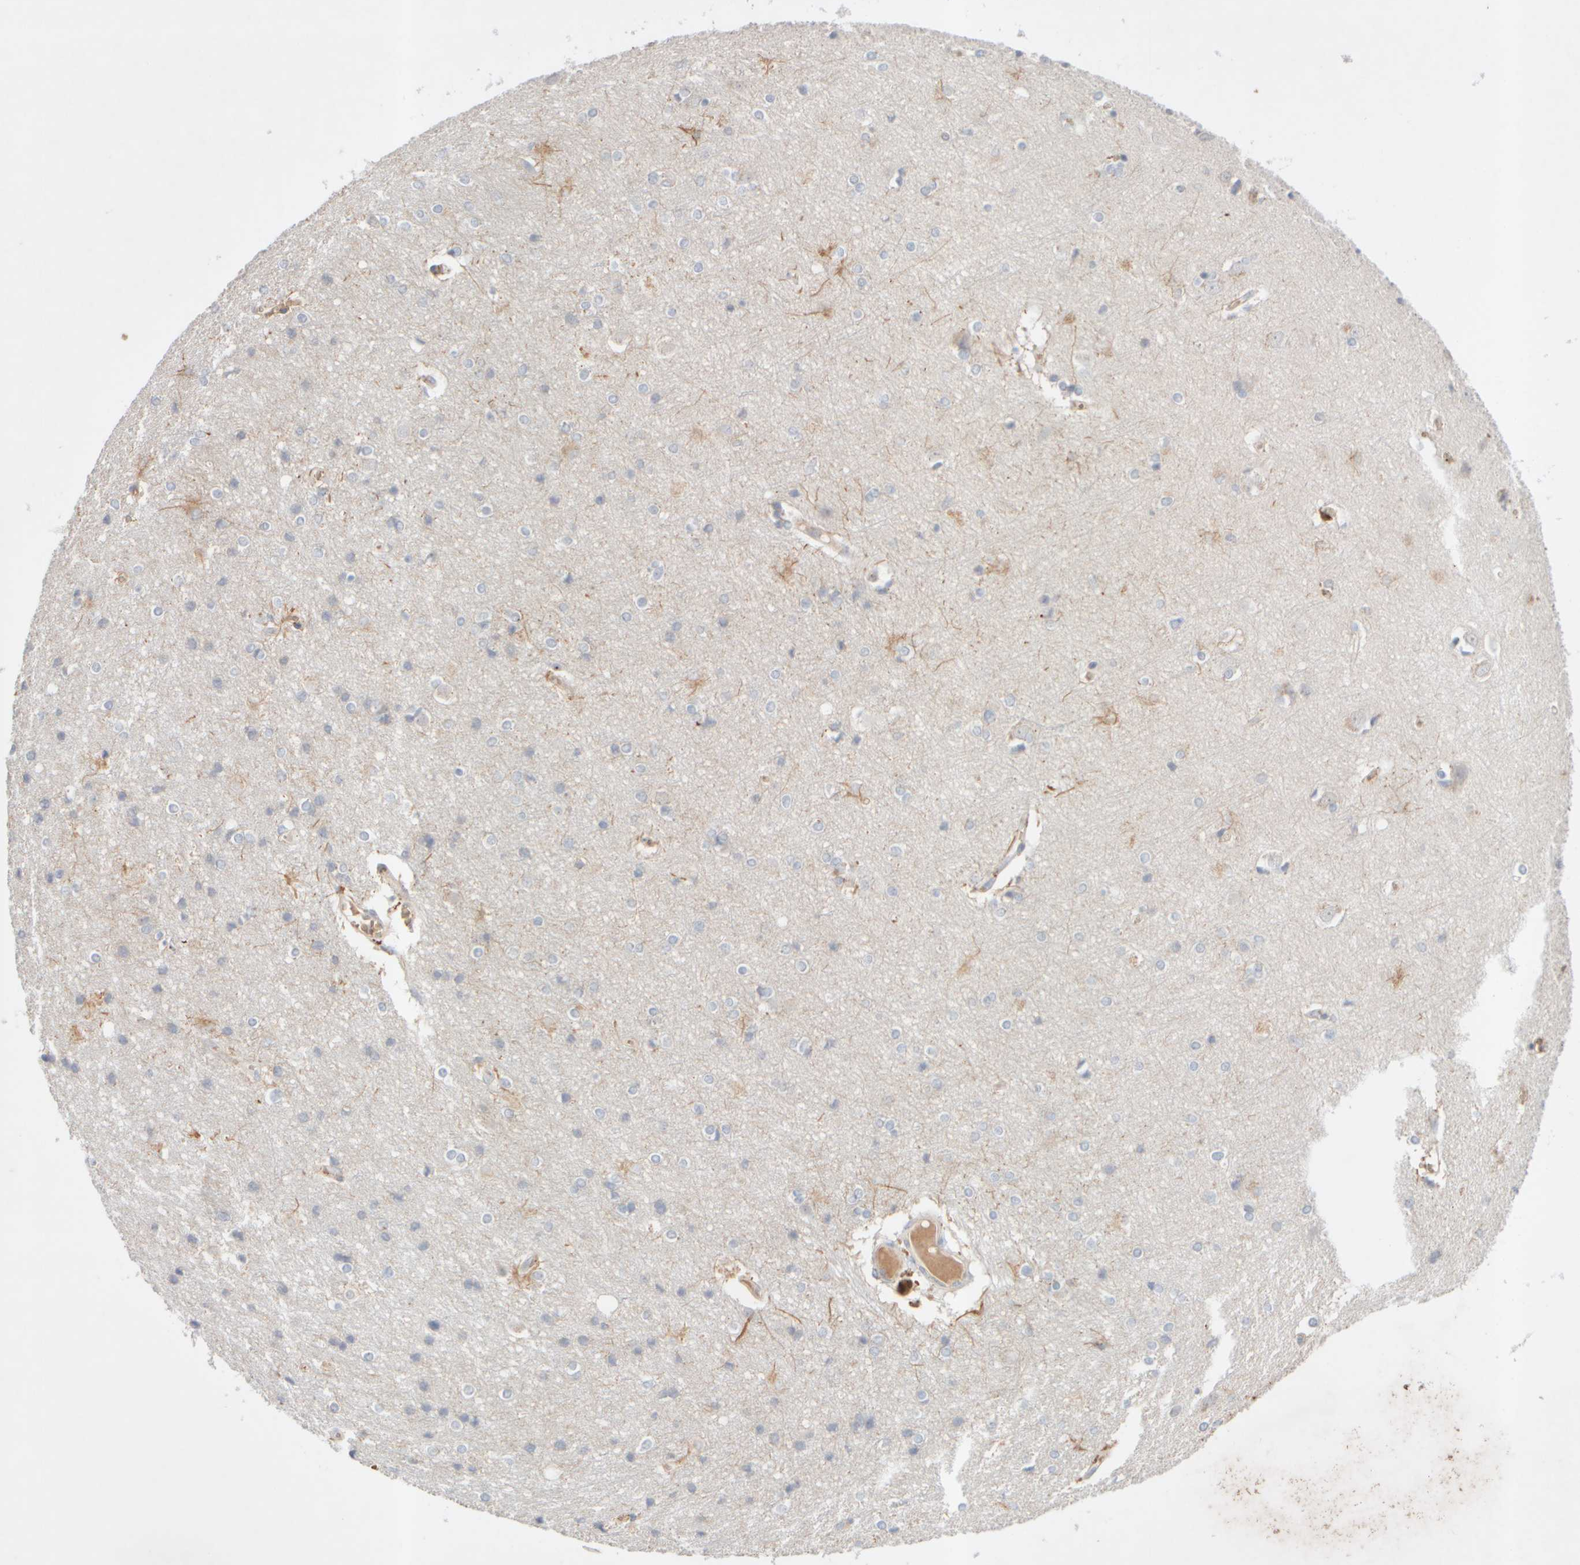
{"staining": {"intensity": "weak", "quantity": ">75%", "location": "cytoplasmic/membranous"}, "tissue": "cerebral cortex", "cell_type": "Endothelial cells", "image_type": "normal", "snomed": [{"axis": "morphology", "description": "Normal tissue, NOS"}, {"axis": "topography", "description": "Cerebral cortex"}], "caption": "An immunohistochemistry (IHC) micrograph of benign tissue is shown. Protein staining in brown highlights weak cytoplasmic/membranous positivity in cerebral cortex within endothelial cells.", "gene": "MST1", "patient": {"sex": "male", "age": 54}}